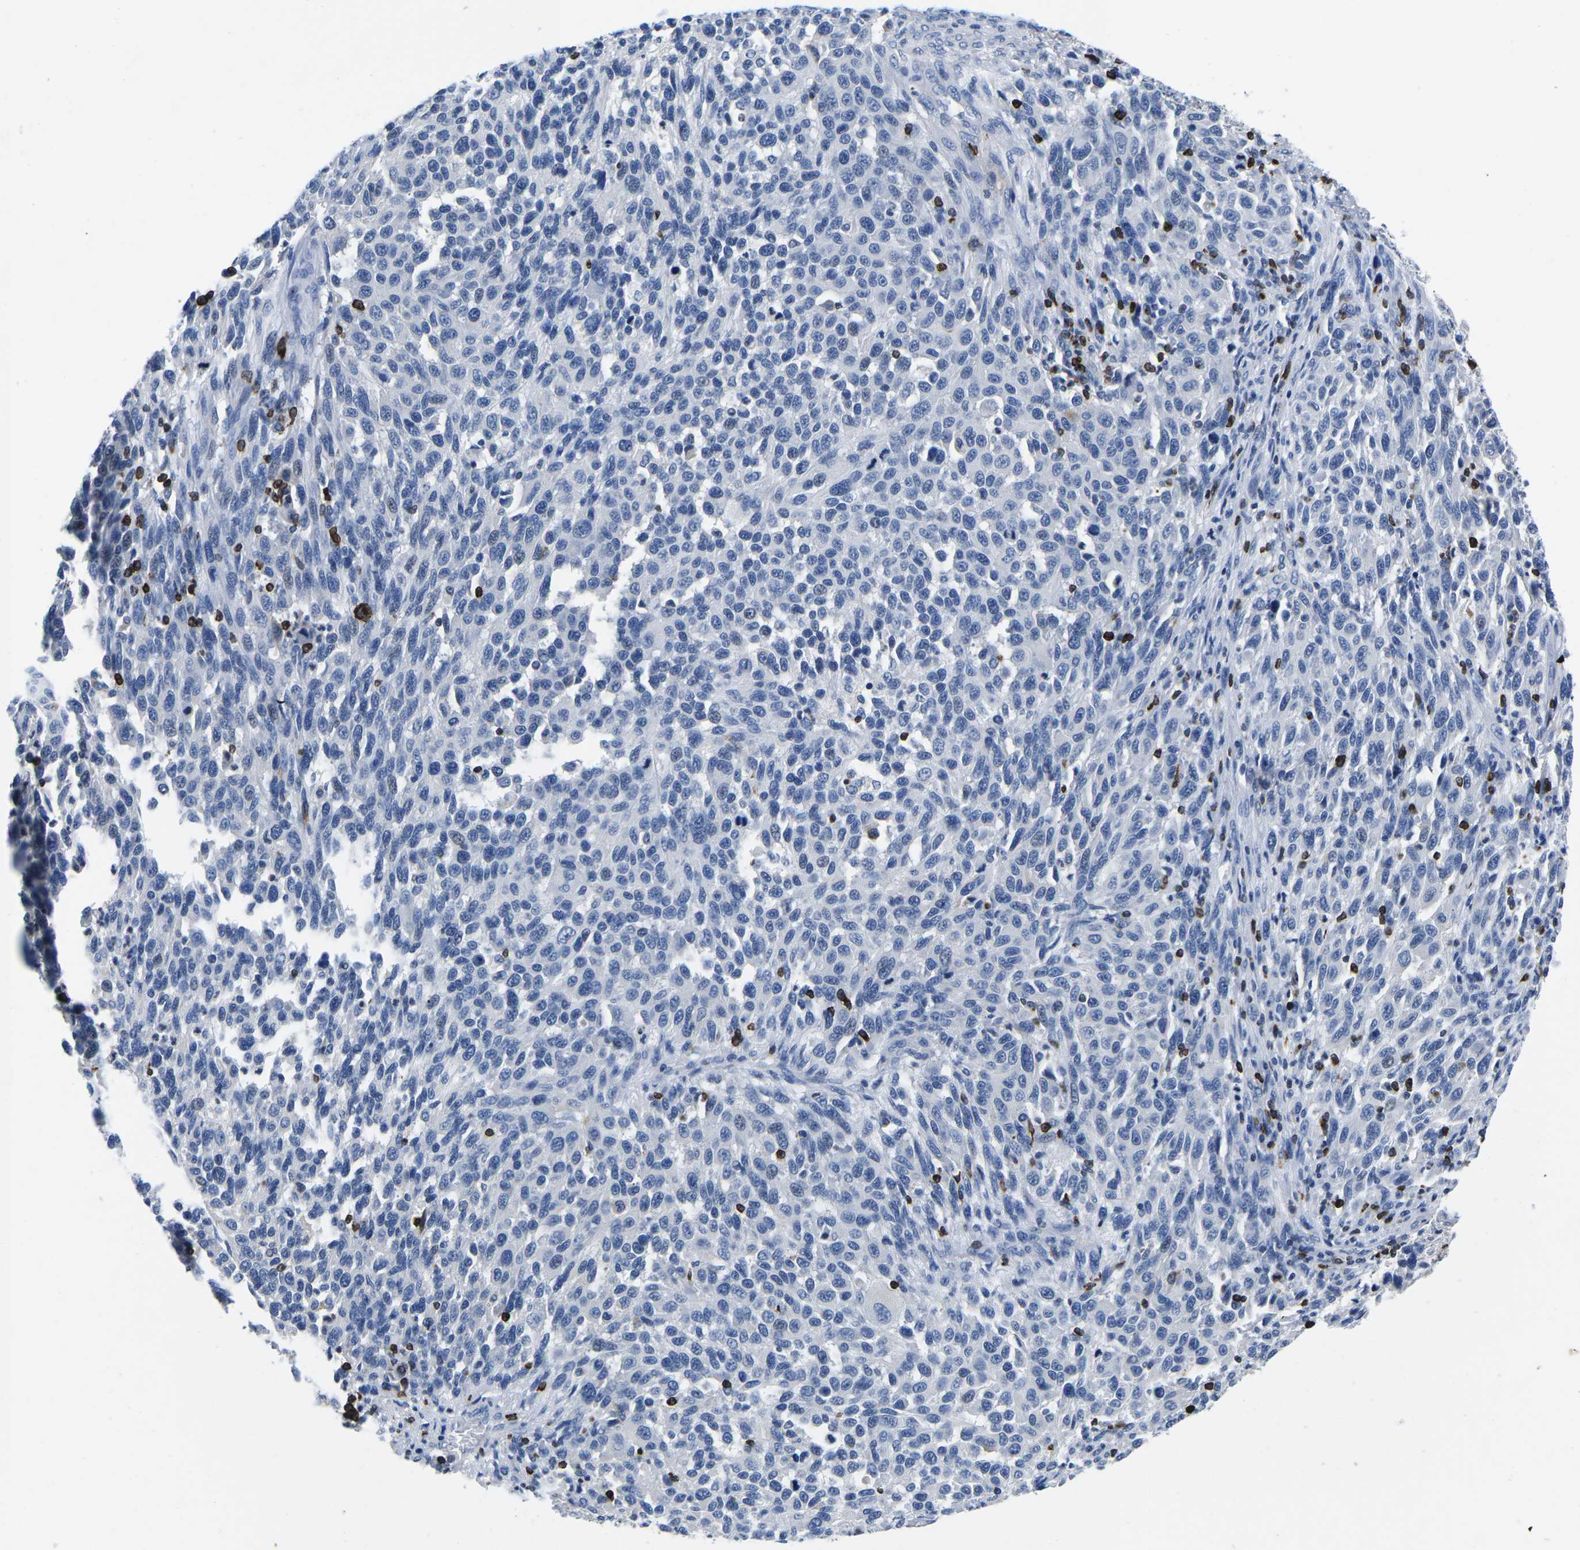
{"staining": {"intensity": "negative", "quantity": "none", "location": "none"}, "tissue": "melanoma", "cell_type": "Tumor cells", "image_type": "cancer", "snomed": [{"axis": "morphology", "description": "Malignant melanoma, Metastatic site"}, {"axis": "topography", "description": "Lymph node"}], "caption": "There is no significant positivity in tumor cells of melanoma.", "gene": "CTSW", "patient": {"sex": "male", "age": 61}}